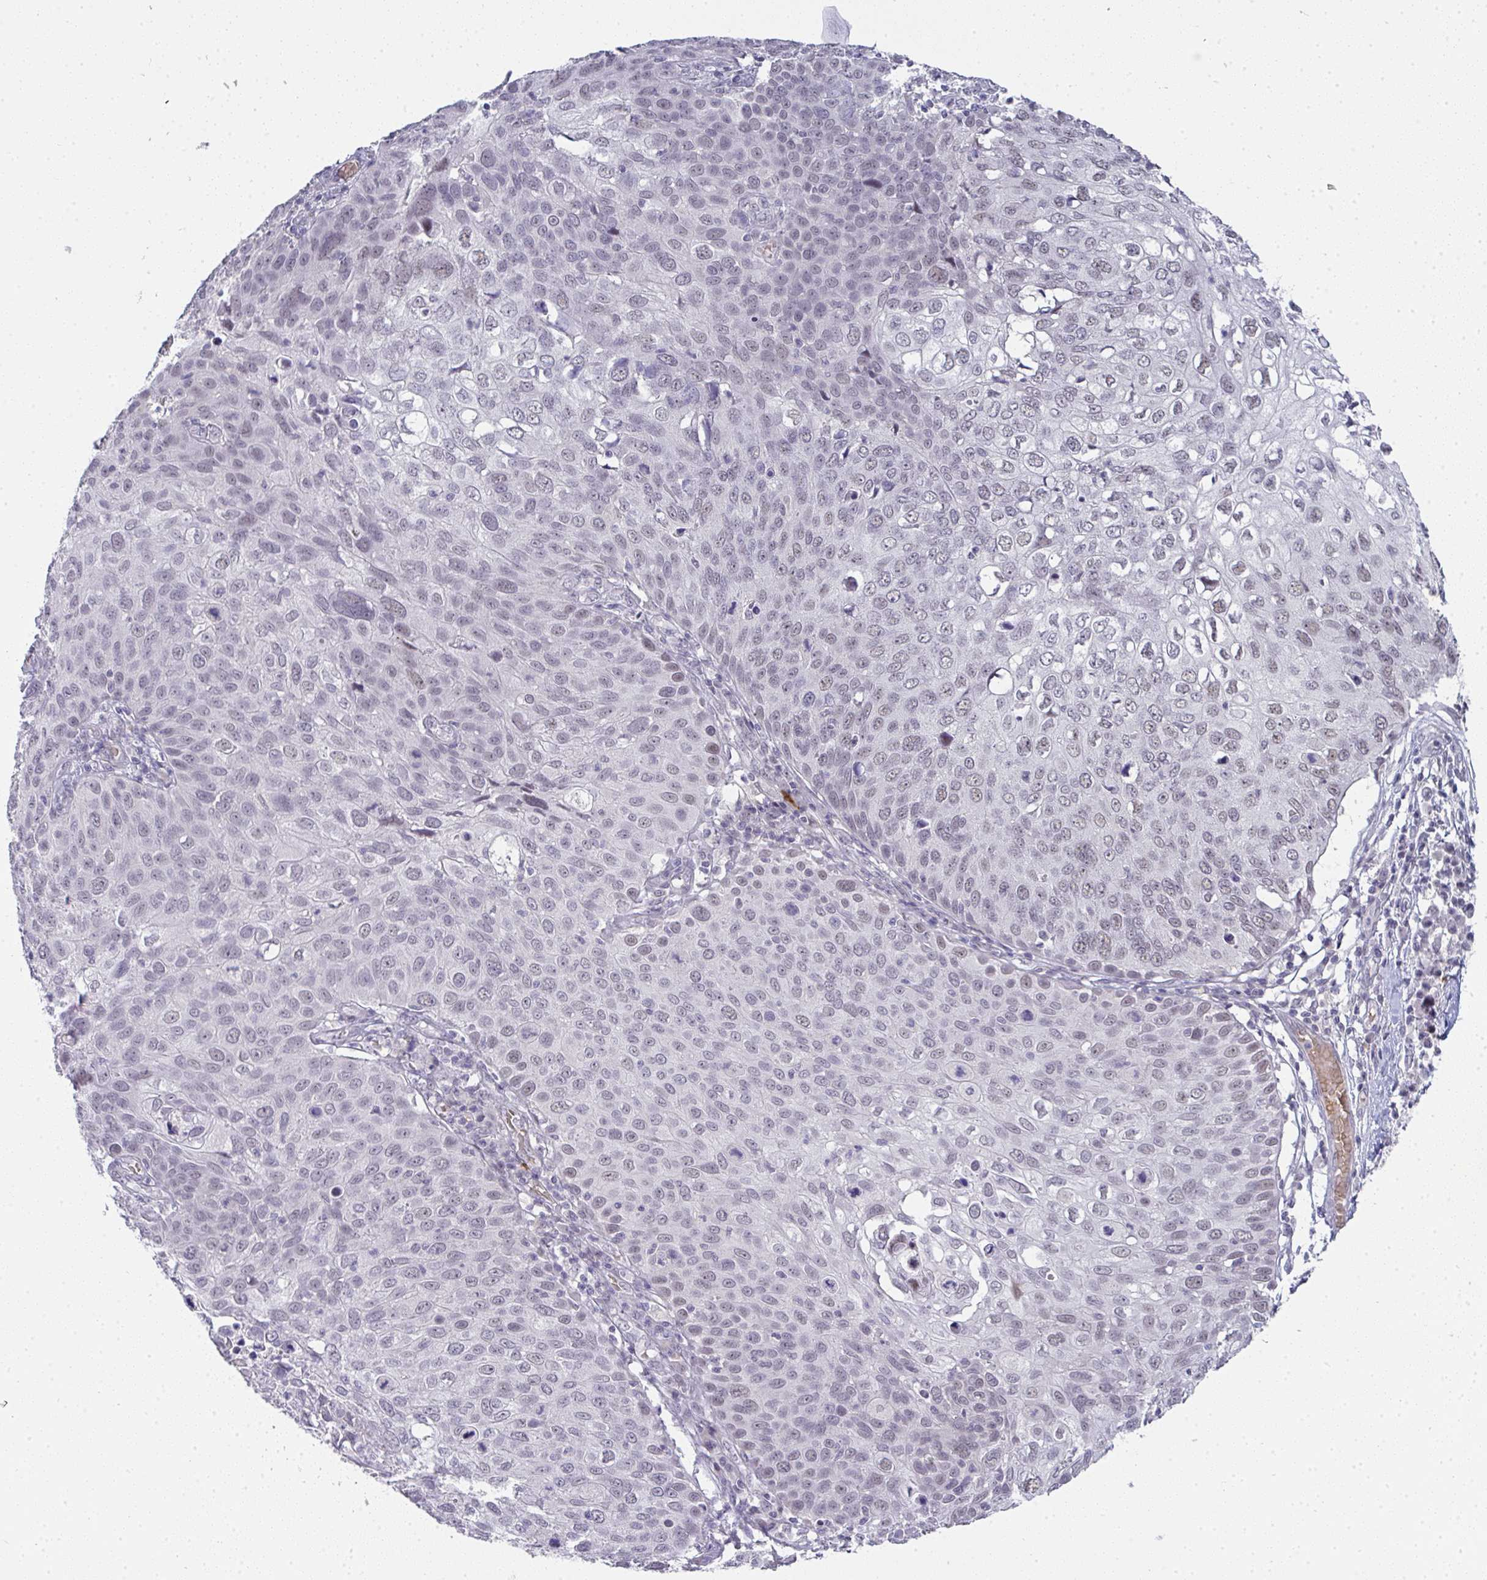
{"staining": {"intensity": "weak", "quantity": "<25%", "location": "nuclear"}, "tissue": "skin cancer", "cell_type": "Tumor cells", "image_type": "cancer", "snomed": [{"axis": "morphology", "description": "Squamous cell carcinoma, NOS"}, {"axis": "topography", "description": "Skin"}], "caption": "IHC of skin squamous cell carcinoma shows no positivity in tumor cells.", "gene": "TNMD", "patient": {"sex": "male", "age": 87}}